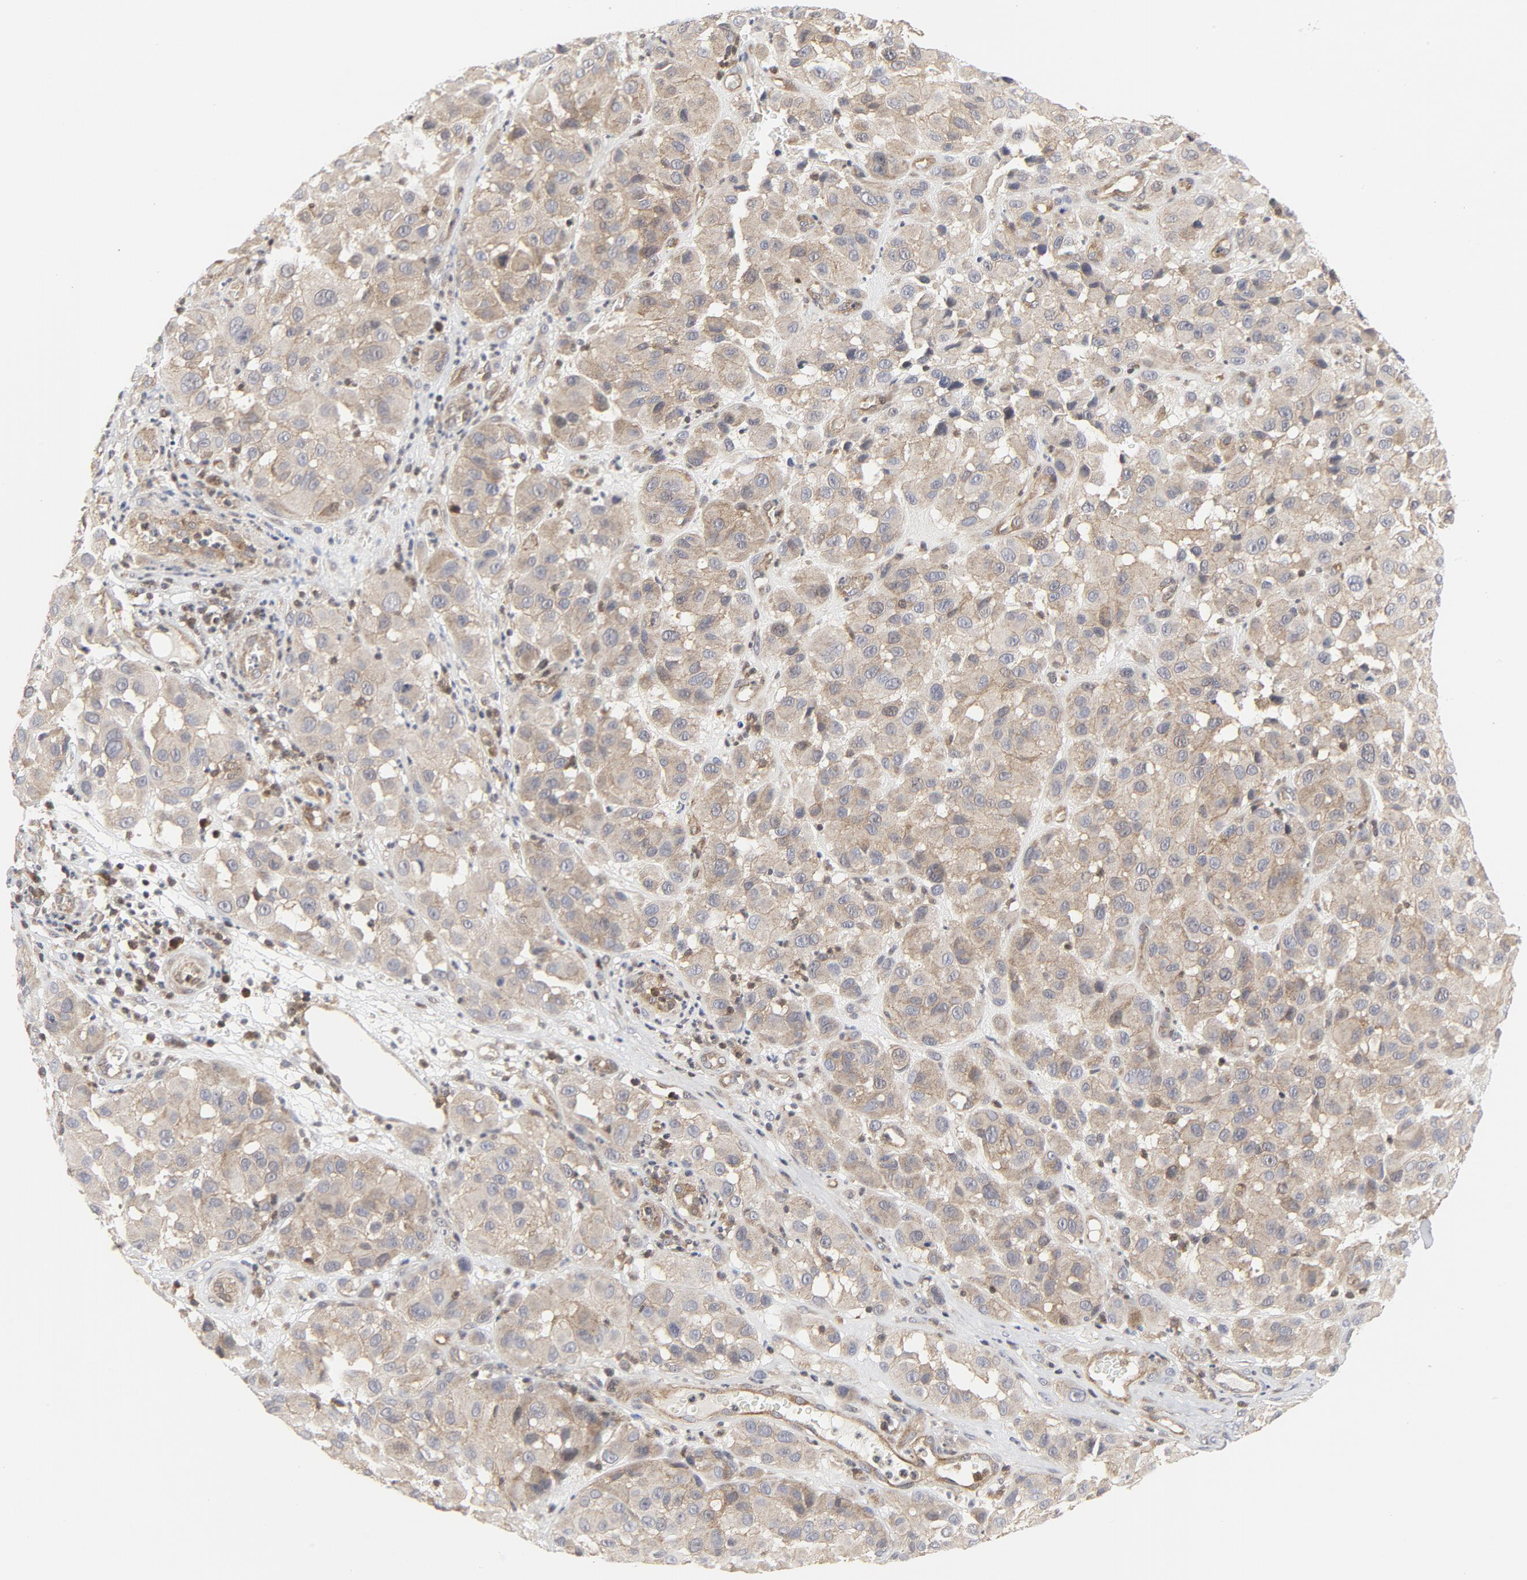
{"staining": {"intensity": "weak", "quantity": ">75%", "location": "cytoplasmic/membranous"}, "tissue": "melanoma", "cell_type": "Tumor cells", "image_type": "cancer", "snomed": [{"axis": "morphology", "description": "Malignant melanoma, NOS"}, {"axis": "topography", "description": "Skin"}], "caption": "A low amount of weak cytoplasmic/membranous staining is identified in about >75% of tumor cells in malignant melanoma tissue. (Brightfield microscopy of DAB IHC at high magnification).", "gene": "MAP2K7", "patient": {"sex": "female", "age": 21}}